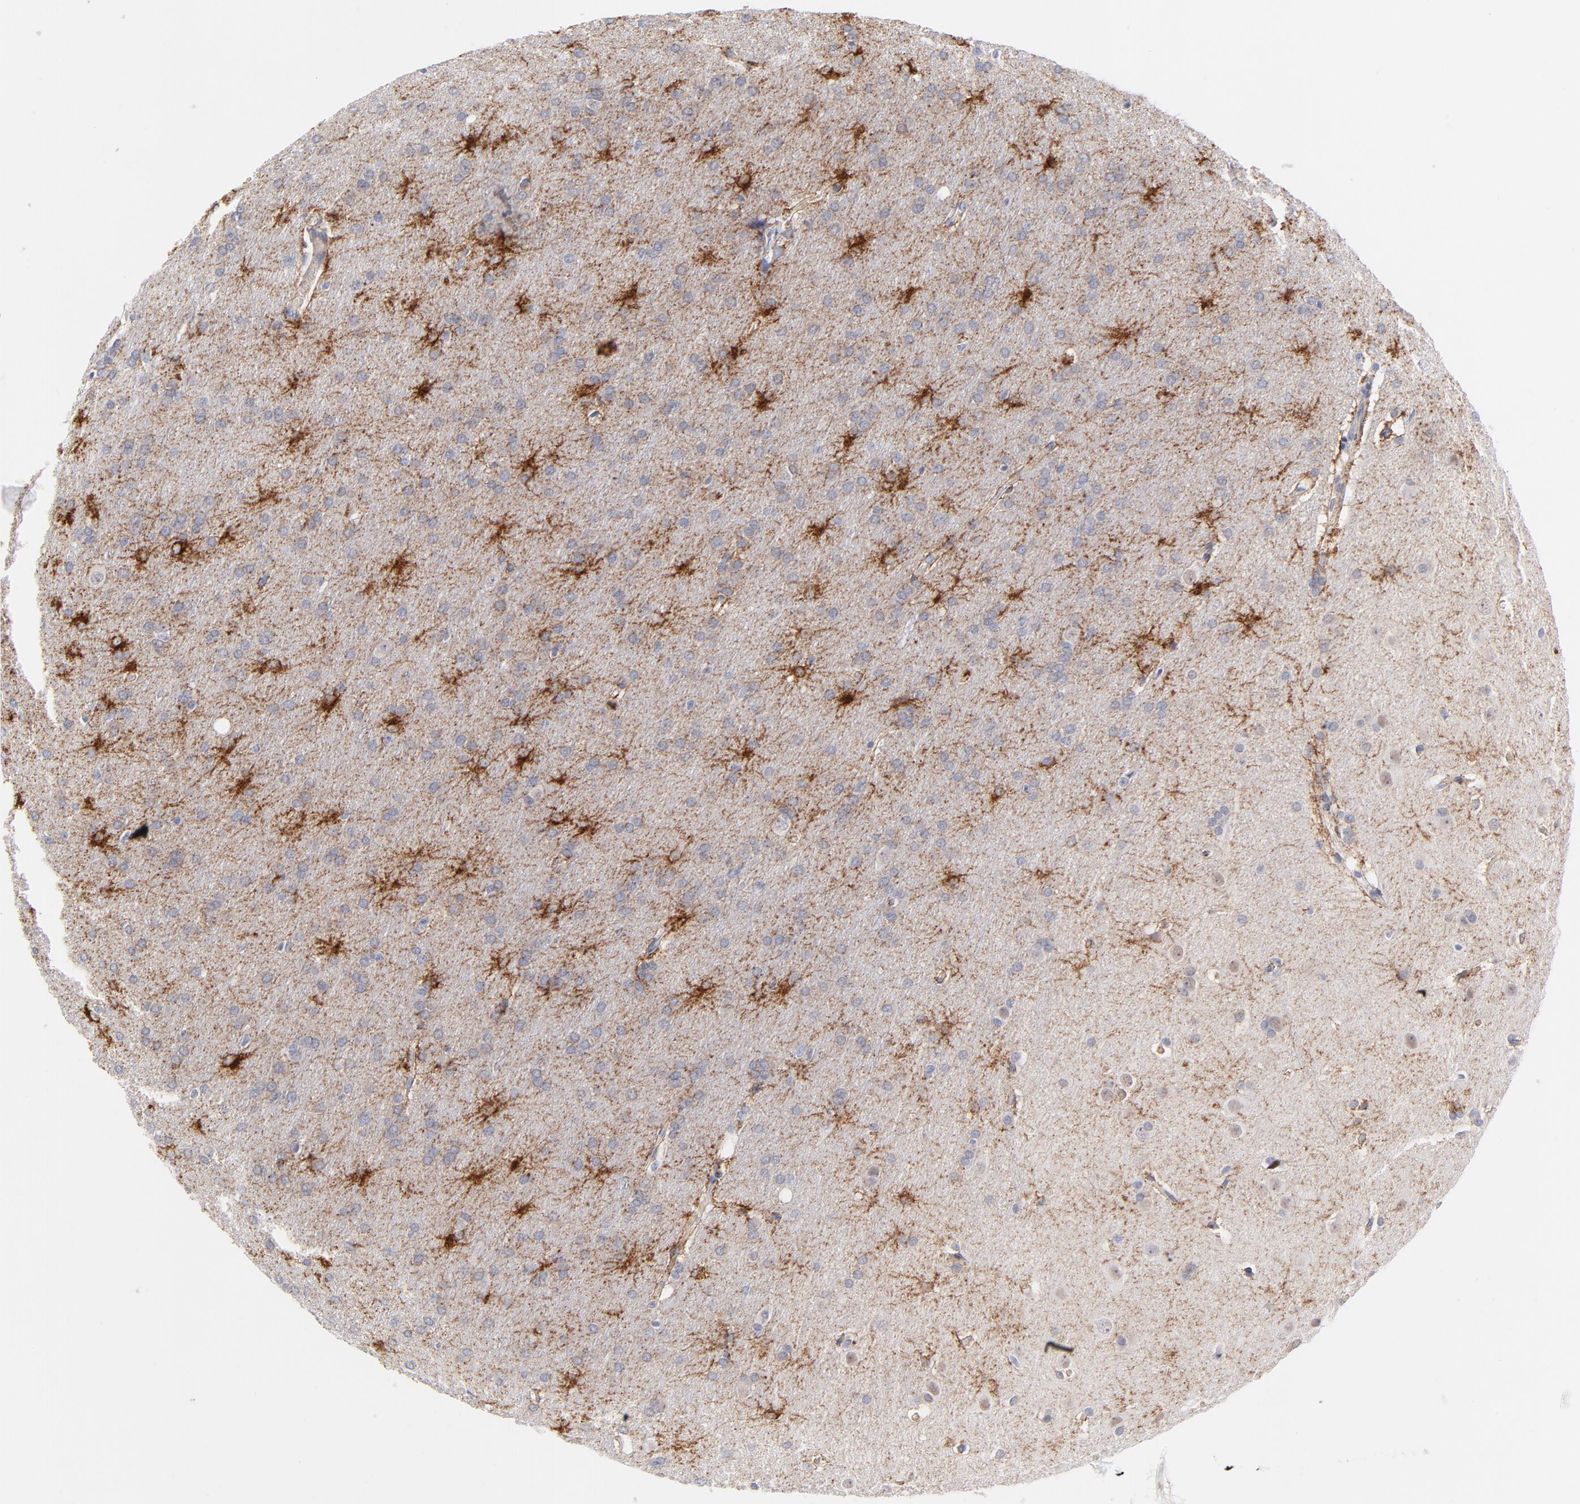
{"staining": {"intensity": "strong", "quantity": "<25%", "location": "cytoplasmic/membranous"}, "tissue": "glioma", "cell_type": "Tumor cells", "image_type": "cancer", "snomed": [{"axis": "morphology", "description": "Glioma, malignant, Low grade"}, {"axis": "topography", "description": "Brain"}], "caption": "Protein expression analysis of human glioma reveals strong cytoplasmic/membranous positivity in about <25% of tumor cells.", "gene": "MID1", "patient": {"sex": "female", "age": 32}}